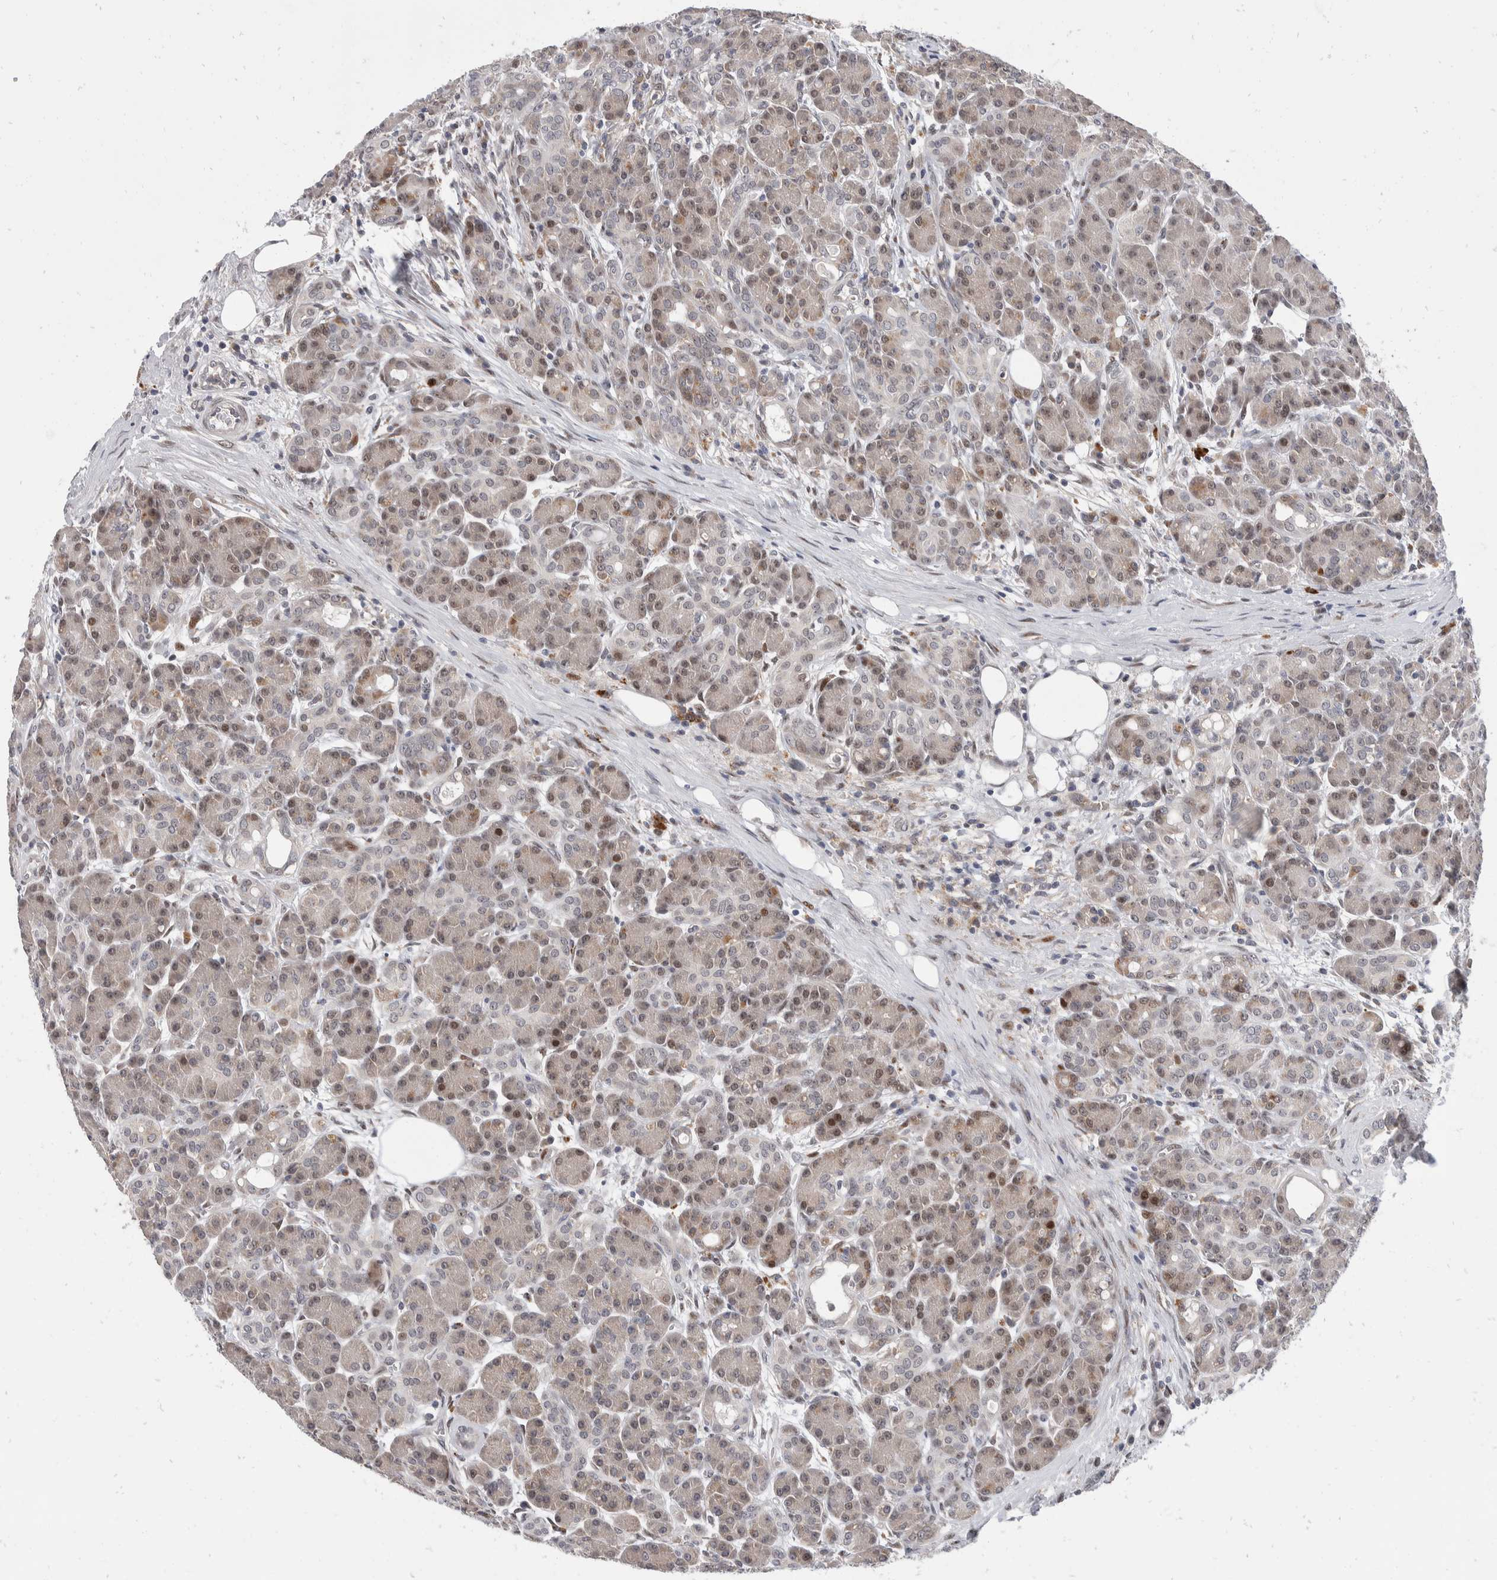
{"staining": {"intensity": "moderate", "quantity": "<25%", "location": "cytoplasmic/membranous,nuclear"}, "tissue": "pancreas", "cell_type": "Exocrine glandular cells", "image_type": "normal", "snomed": [{"axis": "morphology", "description": "Normal tissue, NOS"}, {"axis": "topography", "description": "Pancreas"}], "caption": "Moderate cytoplasmic/membranous,nuclear positivity is present in about <25% of exocrine glandular cells in normal pancreas. (brown staining indicates protein expression, while blue staining denotes nuclei).", "gene": "ZNF703", "patient": {"sex": "male", "age": 63}}